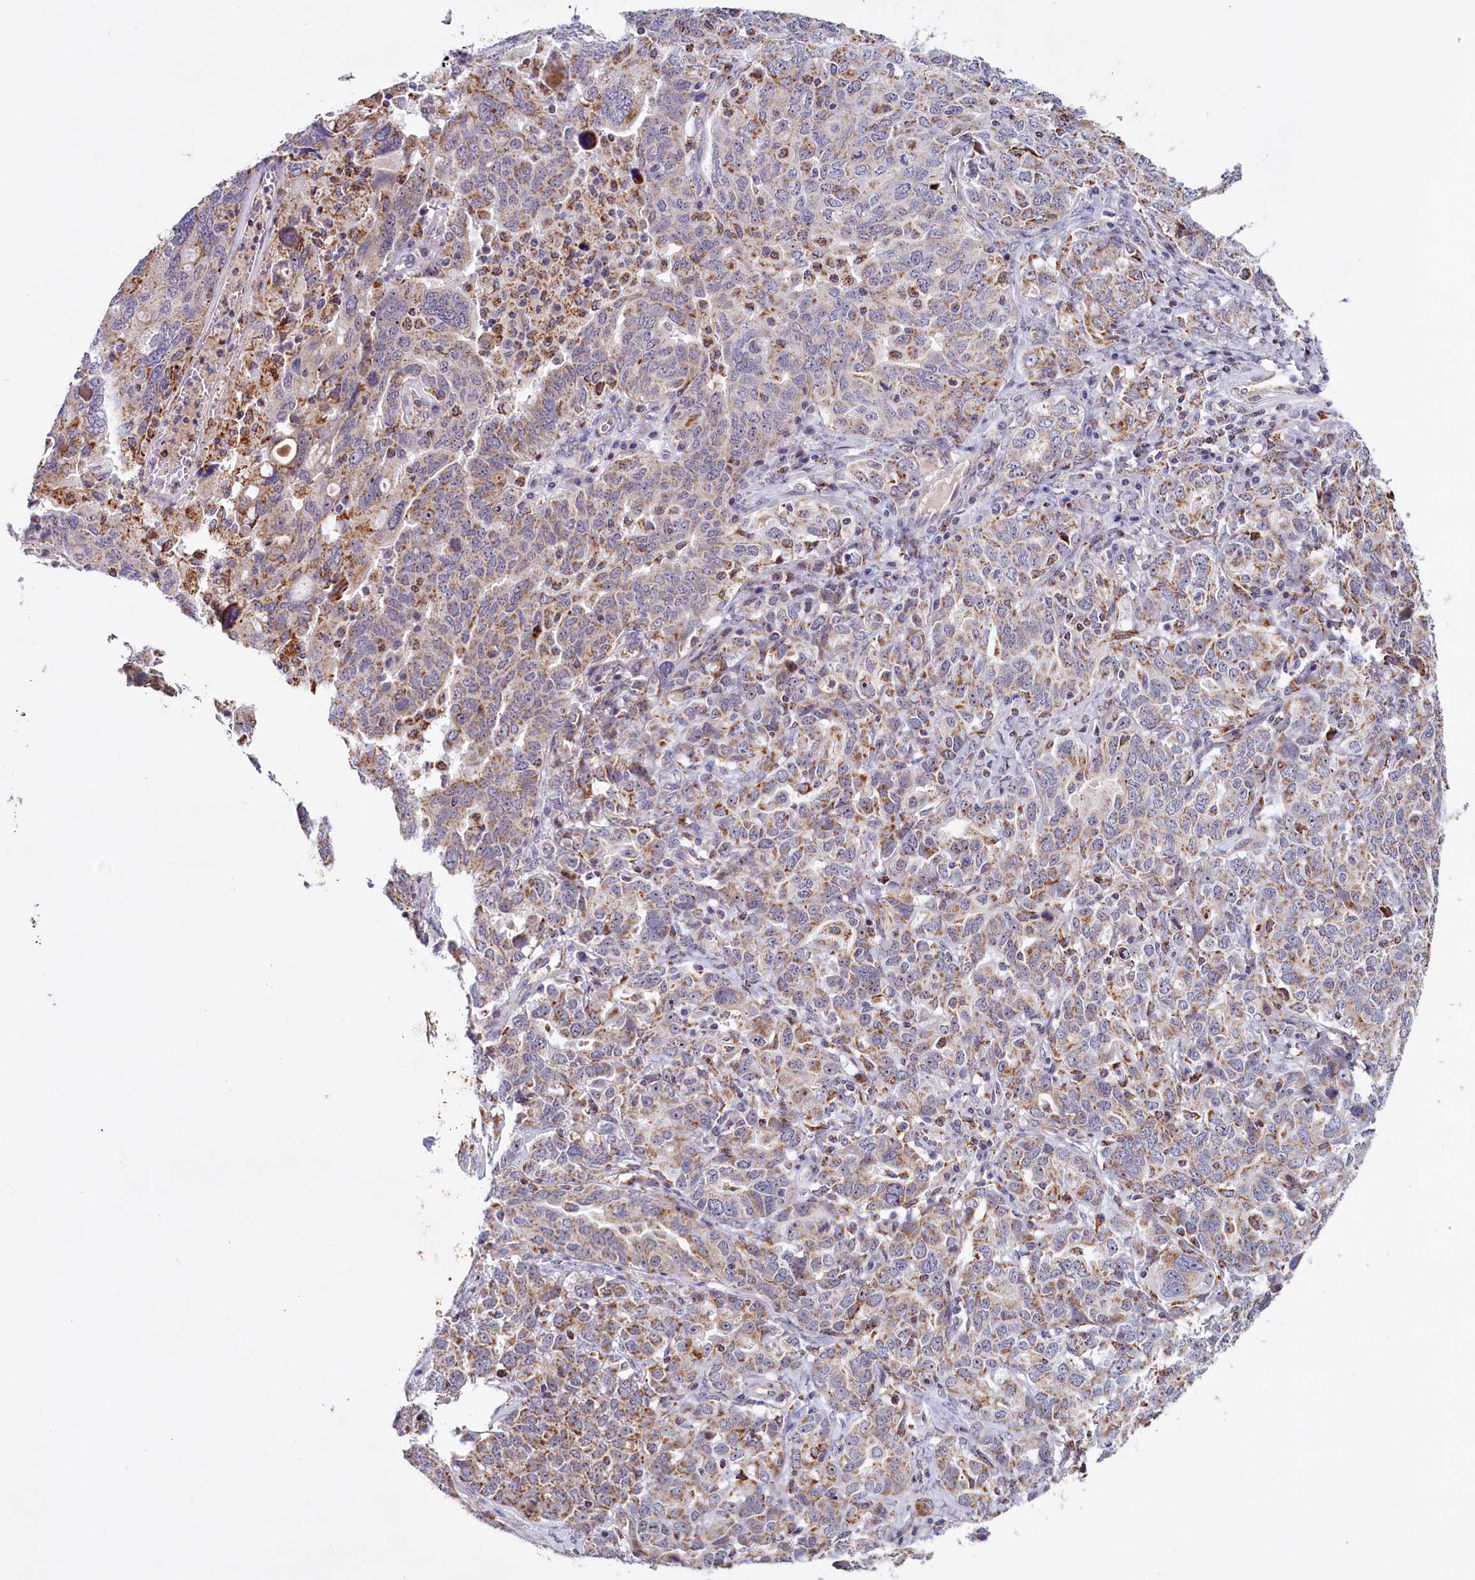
{"staining": {"intensity": "moderate", "quantity": ">75%", "location": "cytoplasmic/membranous"}, "tissue": "ovarian cancer", "cell_type": "Tumor cells", "image_type": "cancer", "snomed": [{"axis": "morphology", "description": "Carcinoma, endometroid"}, {"axis": "topography", "description": "Ovary"}], "caption": "Ovarian cancer was stained to show a protein in brown. There is medium levels of moderate cytoplasmic/membranous staining in about >75% of tumor cells. Immunohistochemistry (ihc) stains the protein of interest in brown and the nuclei are stained blue.", "gene": "DYNC2H1", "patient": {"sex": "female", "age": 62}}